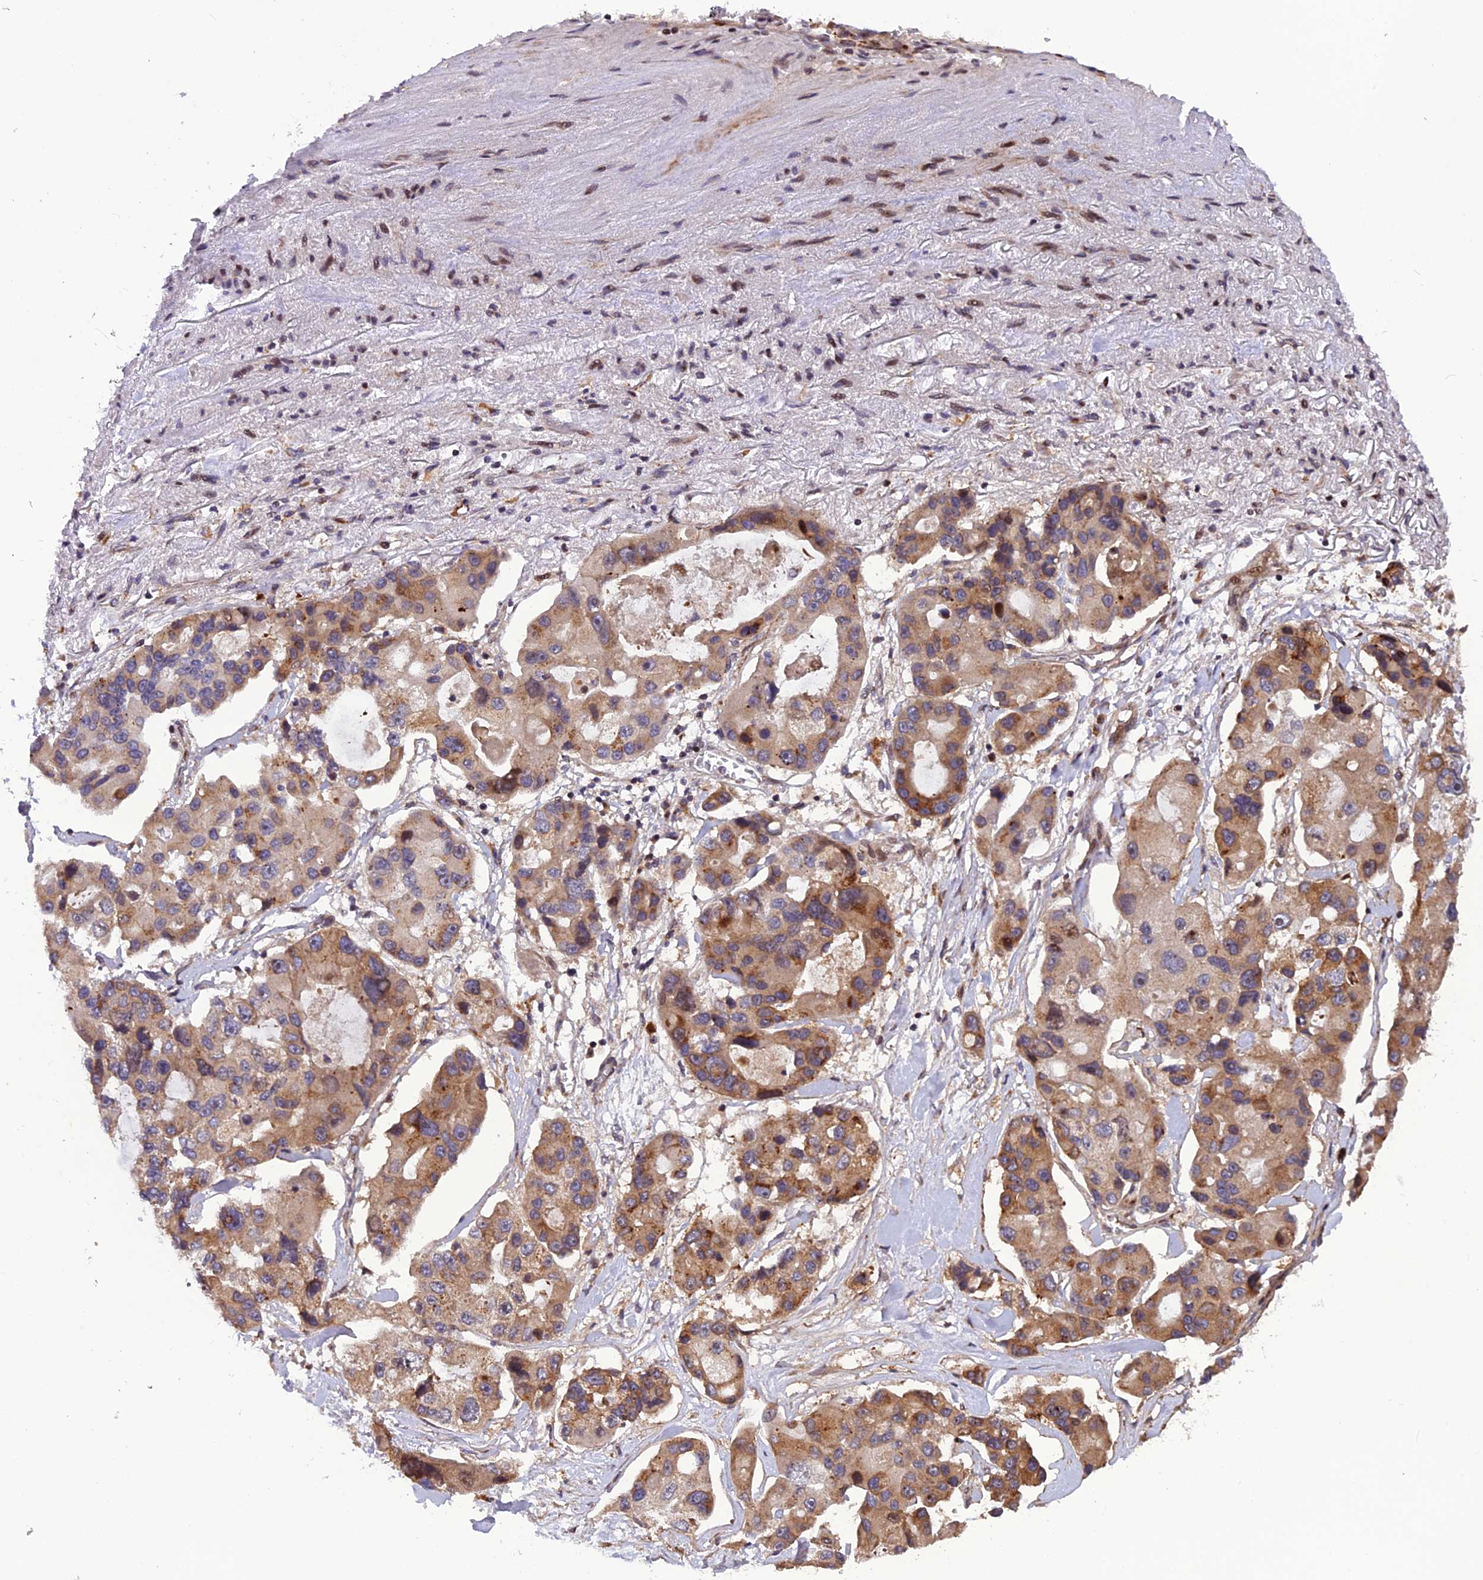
{"staining": {"intensity": "moderate", "quantity": ">75%", "location": "cytoplasmic/membranous"}, "tissue": "lung cancer", "cell_type": "Tumor cells", "image_type": "cancer", "snomed": [{"axis": "morphology", "description": "Adenocarcinoma, NOS"}, {"axis": "topography", "description": "Lung"}], "caption": "Lung cancer (adenocarcinoma) stained for a protein shows moderate cytoplasmic/membranous positivity in tumor cells.", "gene": "SMIM7", "patient": {"sex": "female", "age": 54}}